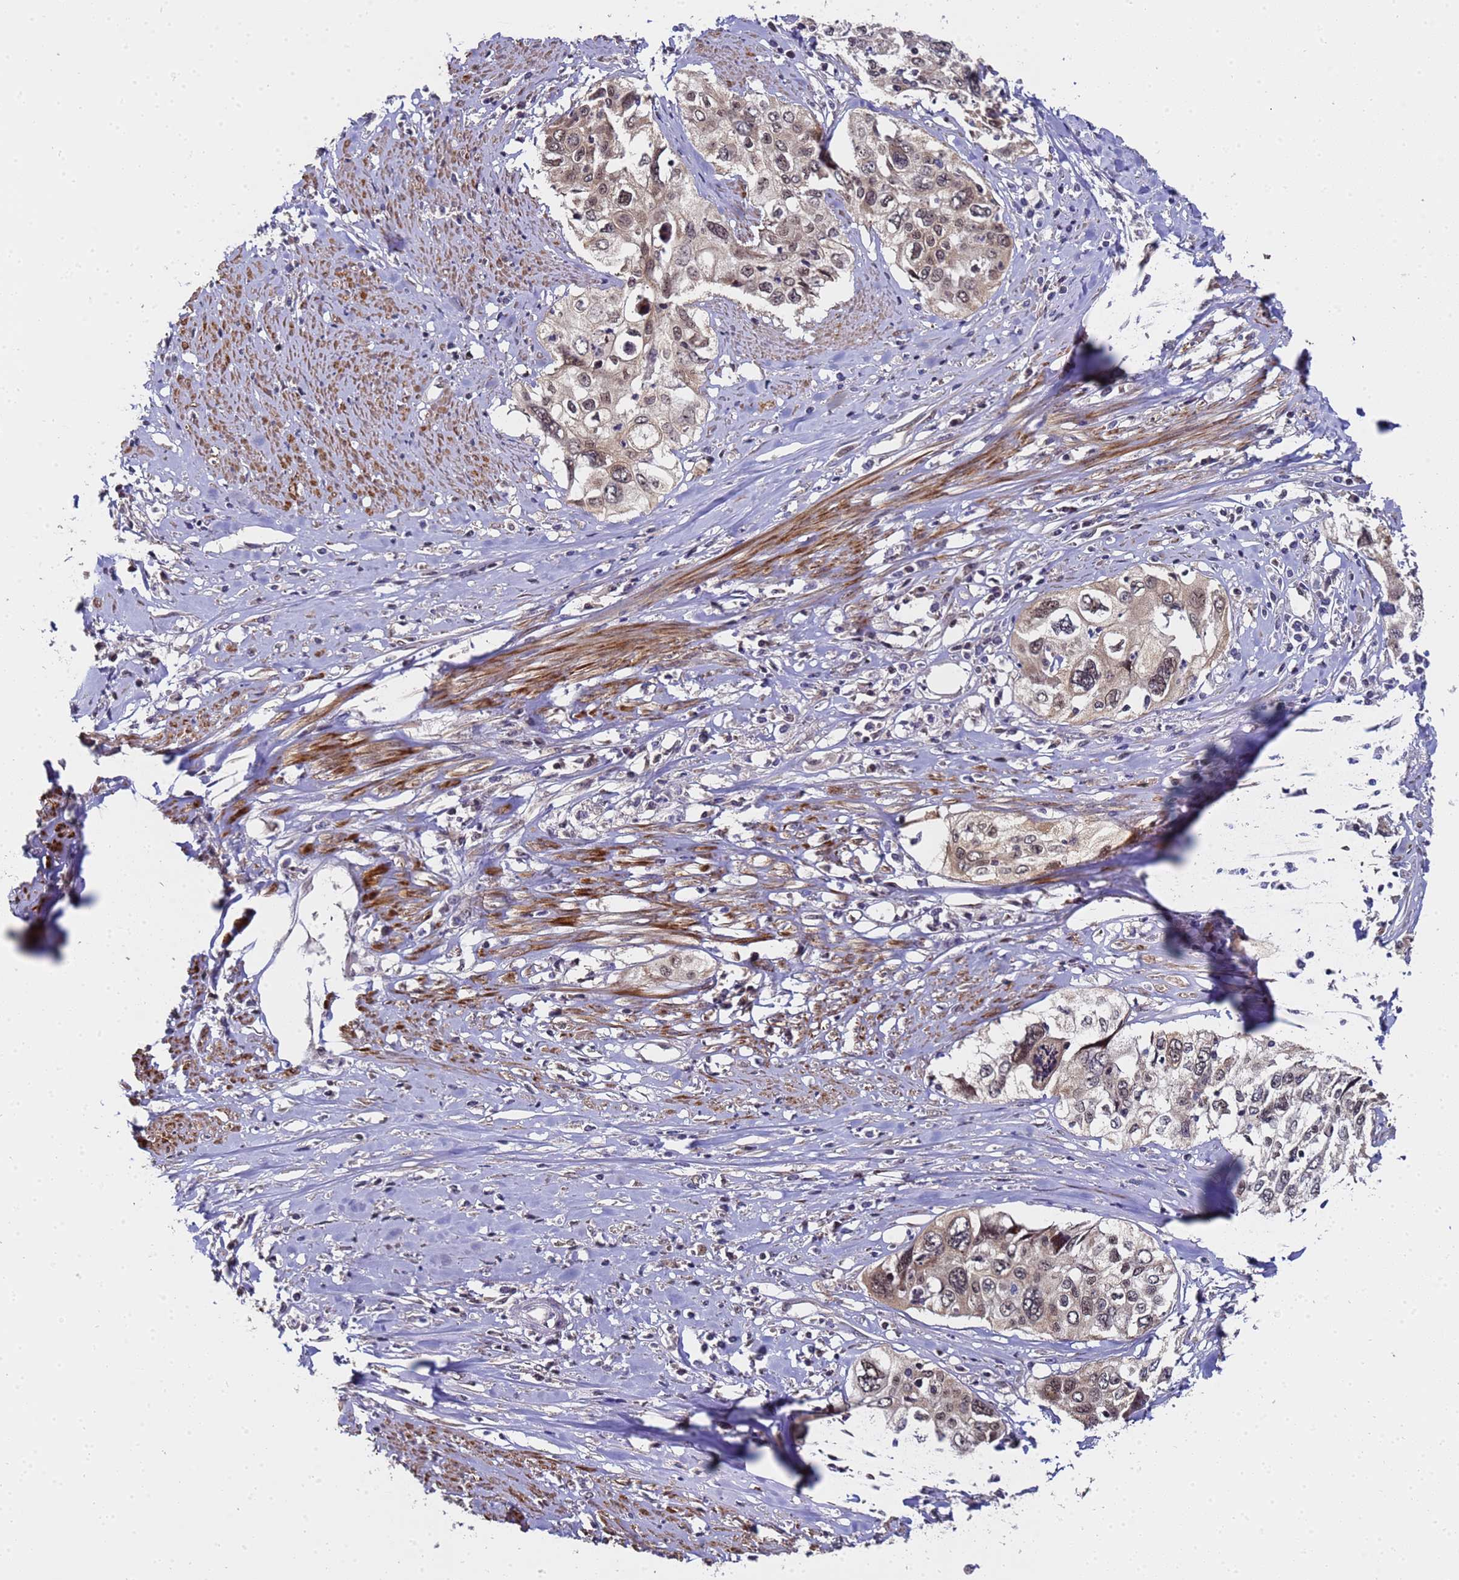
{"staining": {"intensity": "moderate", "quantity": "25%-75%", "location": "nuclear"}, "tissue": "cervical cancer", "cell_type": "Tumor cells", "image_type": "cancer", "snomed": [{"axis": "morphology", "description": "Squamous cell carcinoma, NOS"}, {"axis": "topography", "description": "Cervix"}], "caption": "A brown stain highlights moderate nuclear staining of a protein in squamous cell carcinoma (cervical) tumor cells.", "gene": "ANAPC13", "patient": {"sex": "female", "age": 31}}